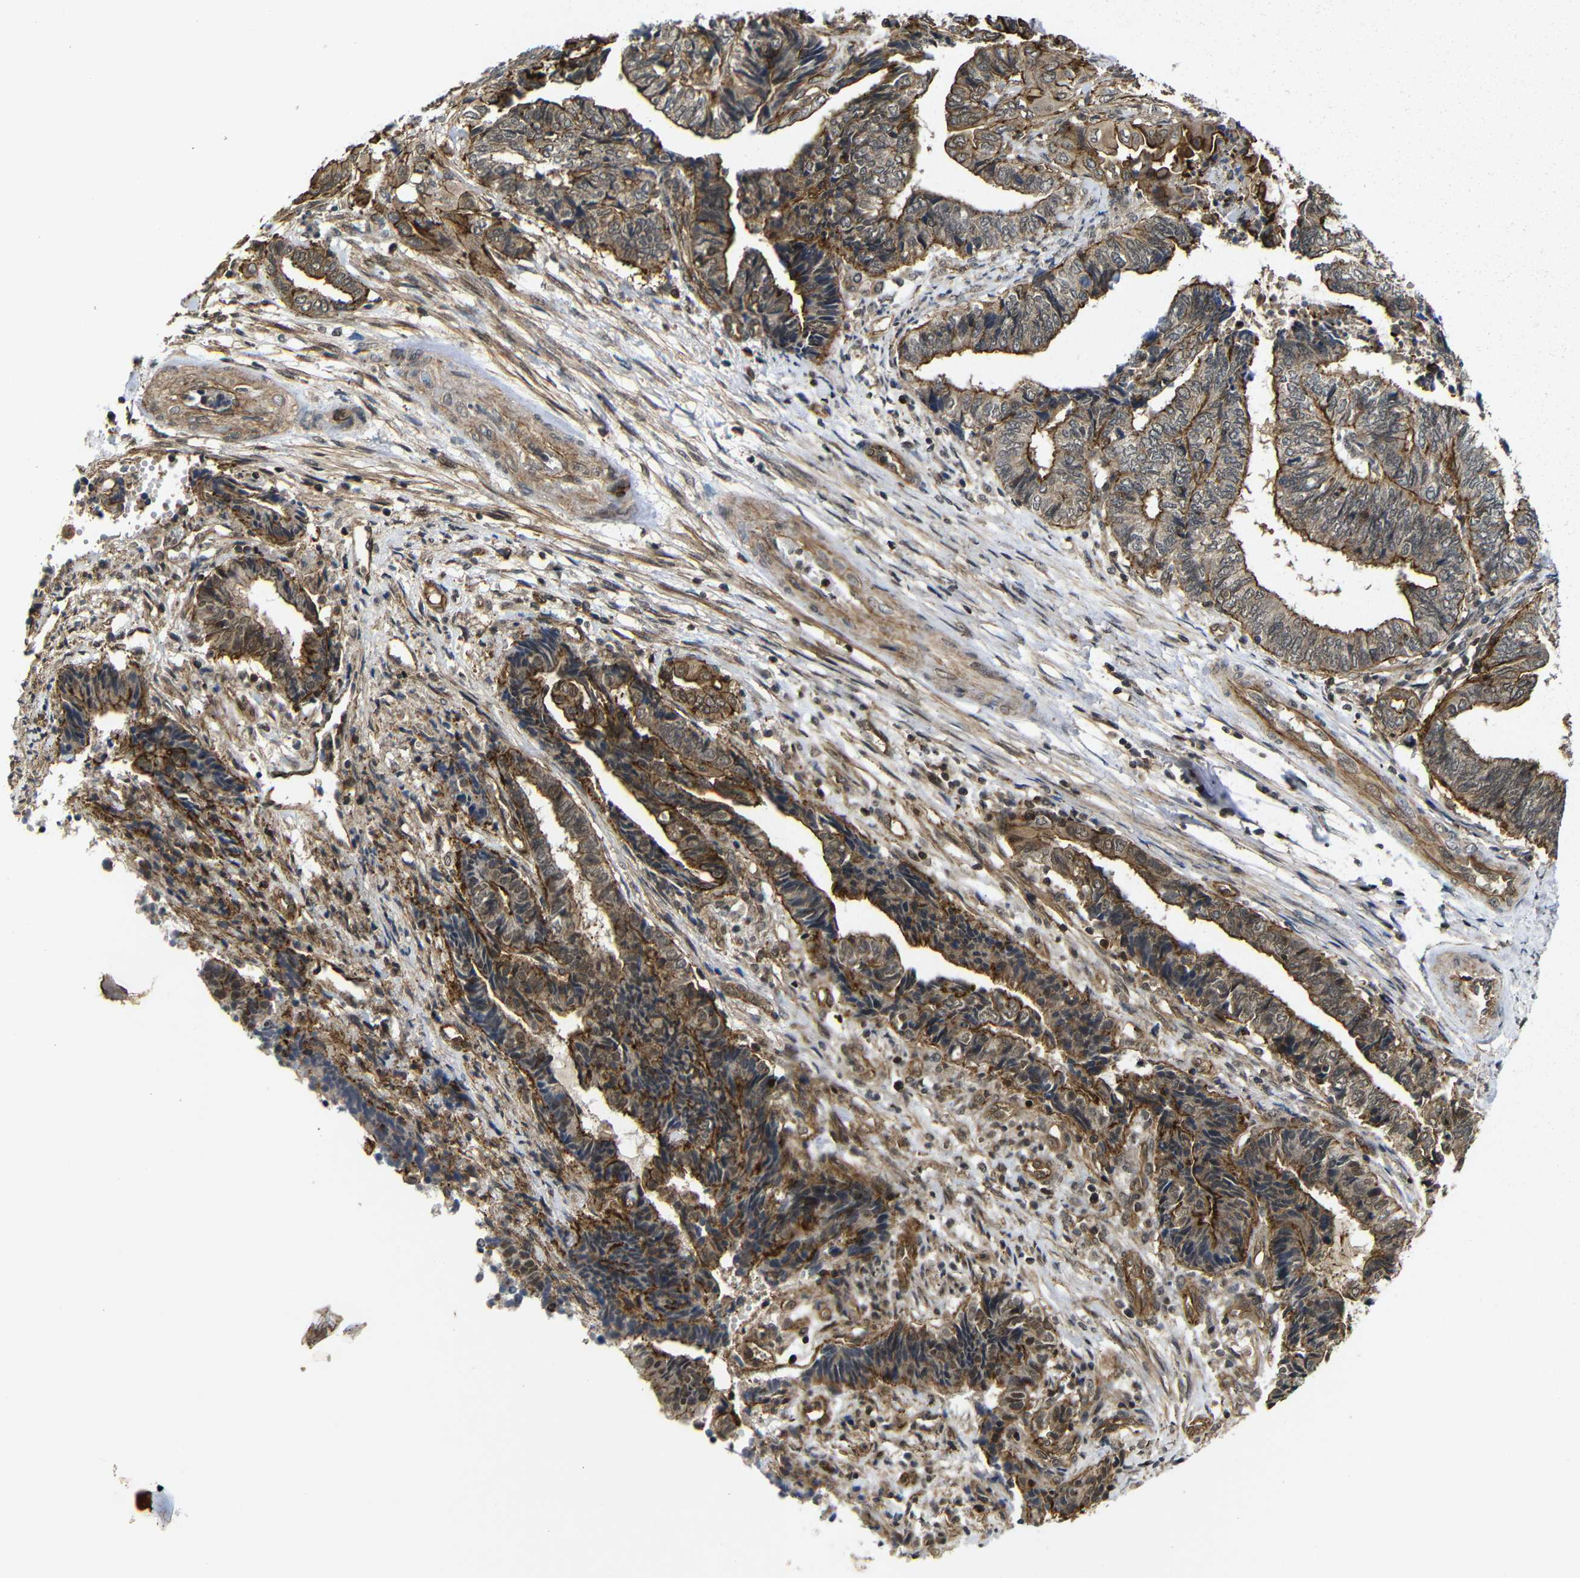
{"staining": {"intensity": "moderate", "quantity": ">75%", "location": "cytoplasmic/membranous"}, "tissue": "endometrial cancer", "cell_type": "Tumor cells", "image_type": "cancer", "snomed": [{"axis": "morphology", "description": "Adenocarcinoma, NOS"}, {"axis": "topography", "description": "Uterus"}, {"axis": "topography", "description": "Endometrium"}], "caption": "An image showing moderate cytoplasmic/membranous expression in about >75% of tumor cells in endometrial cancer (adenocarcinoma), as visualized by brown immunohistochemical staining.", "gene": "NANOS1", "patient": {"sex": "female", "age": 70}}